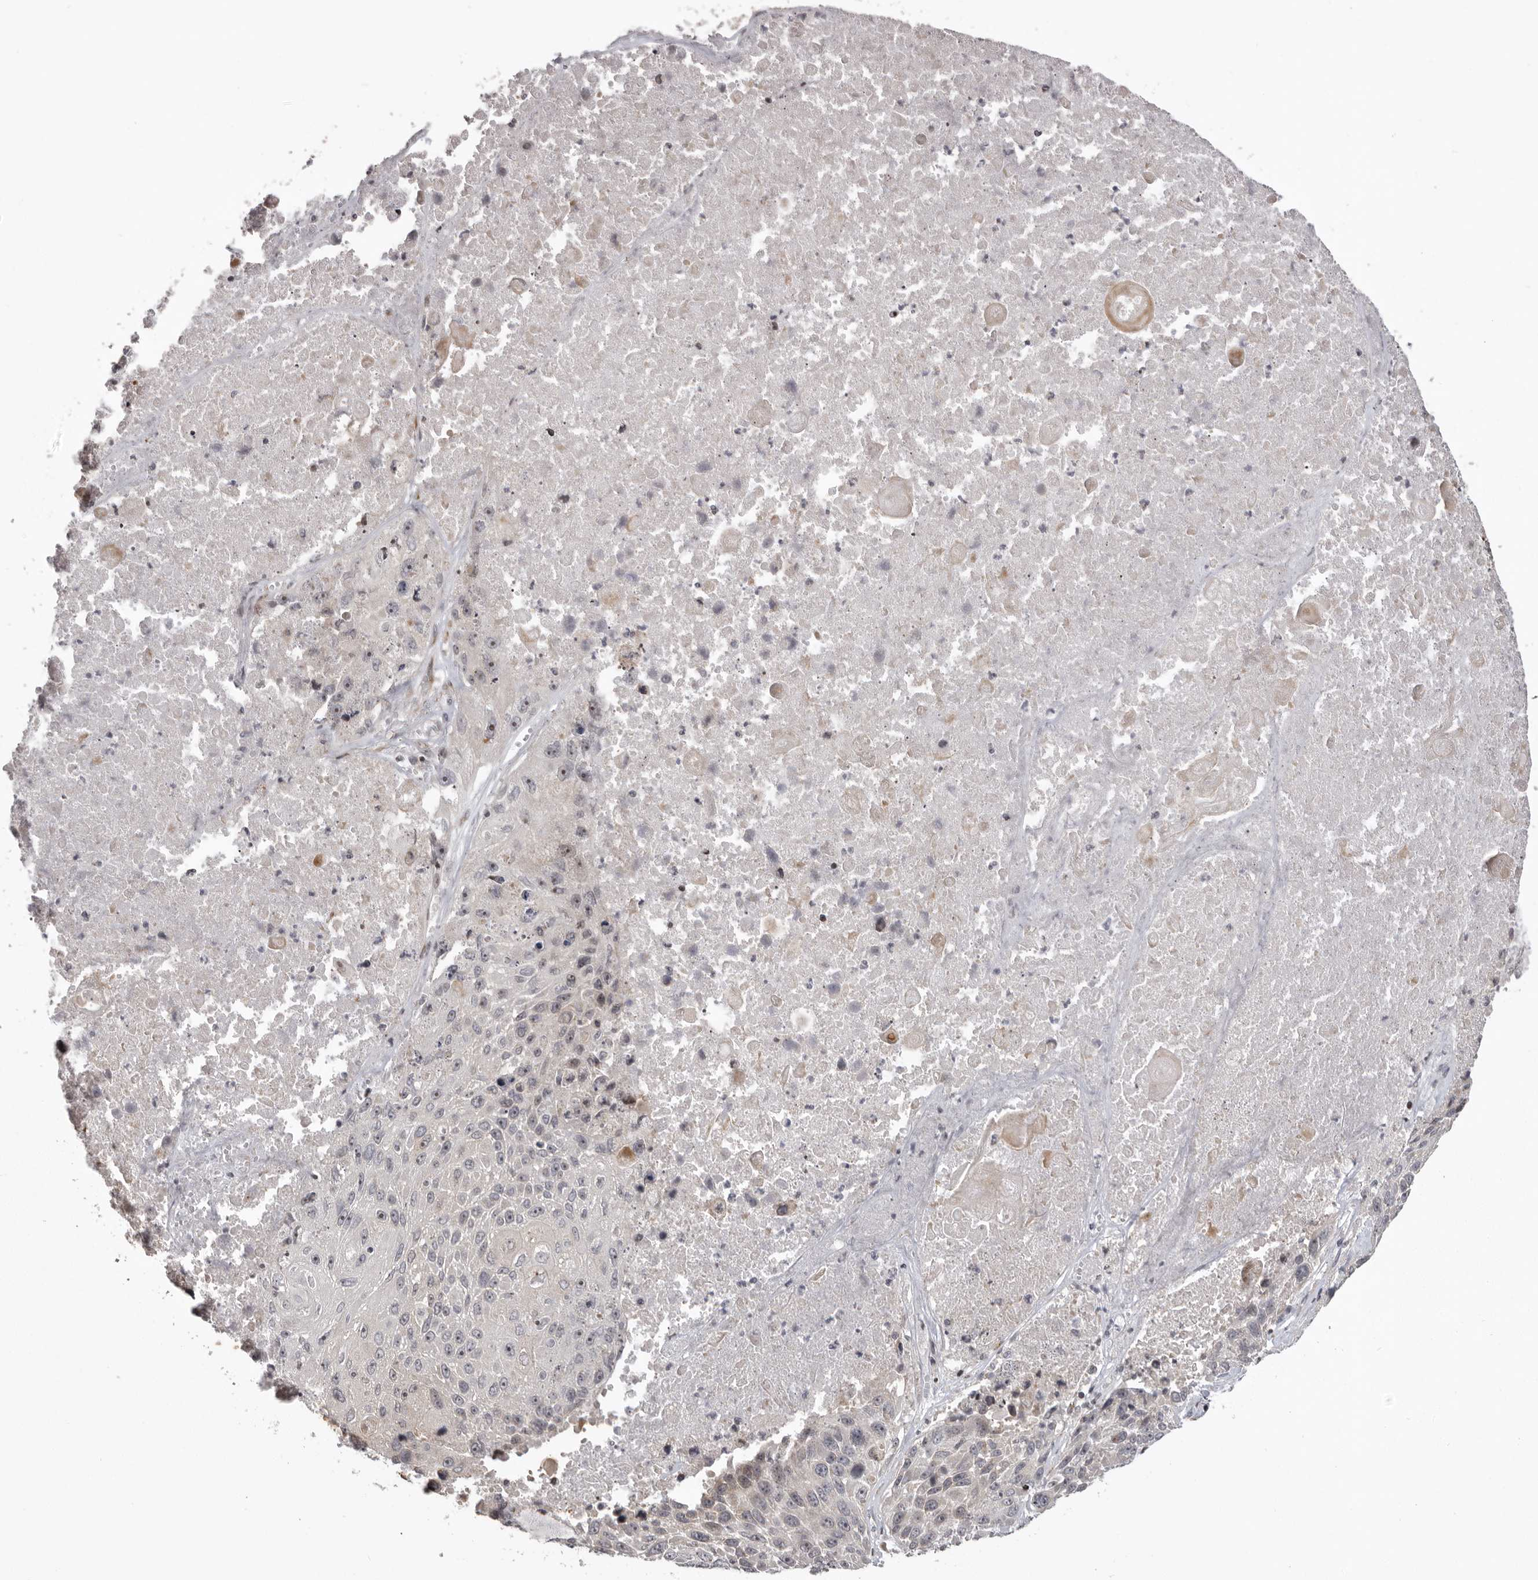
{"staining": {"intensity": "moderate", "quantity": "<25%", "location": "nuclear"}, "tissue": "lung cancer", "cell_type": "Tumor cells", "image_type": "cancer", "snomed": [{"axis": "morphology", "description": "Squamous cell carcinoma, NOS"}, {"axis": "topography", "description": "Lung"}], "caption": "Brown immunohistochemical staining in lung squamous cell carcinoma reveals moderate nuclear positivity in about <25% of tumor cells.", "gene": "AZIN1", "patient": {"sex": "male", "age": 61}}